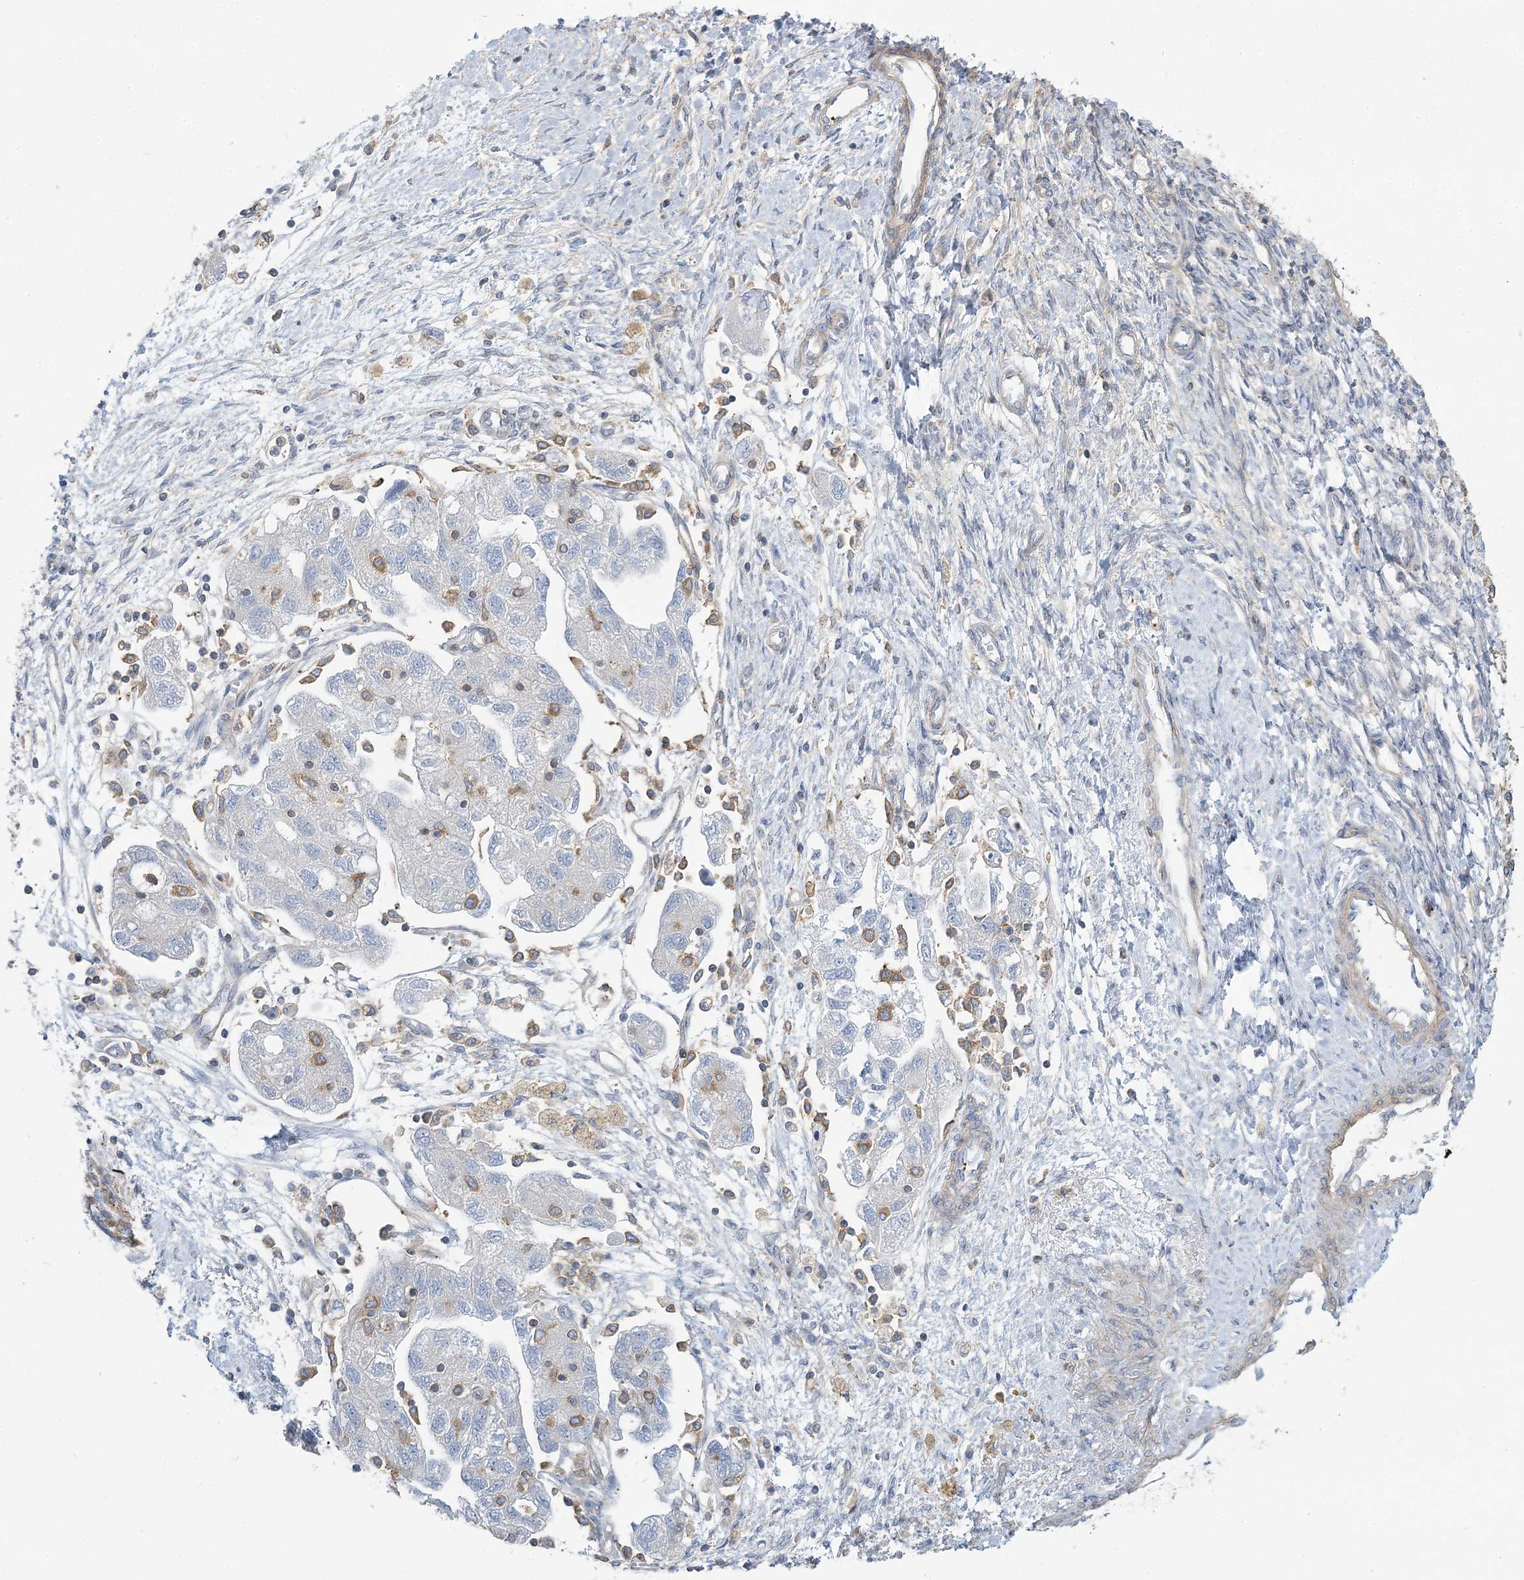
{"staining": {"intensity": "negative", "quantity": "none", "location": "none"}, "tissue": "ovarian cancer", "cell_type": "Tumor cells", "image_type": "cancer", "snomed": [{"axis": "morphology", "description": "Carcinoma, NOS"}, {"axis": "morphology", "description": "Cystadenocarcinoma, serous, NOS"}, {"axis": "topography", "description": "Ovary"}], "caption": "Protein analysis of ovarian cancer displays no significant positivity in tumor cells.", "gene": "CUEDC2", "patient": {"sex": "female", "age": 69}}